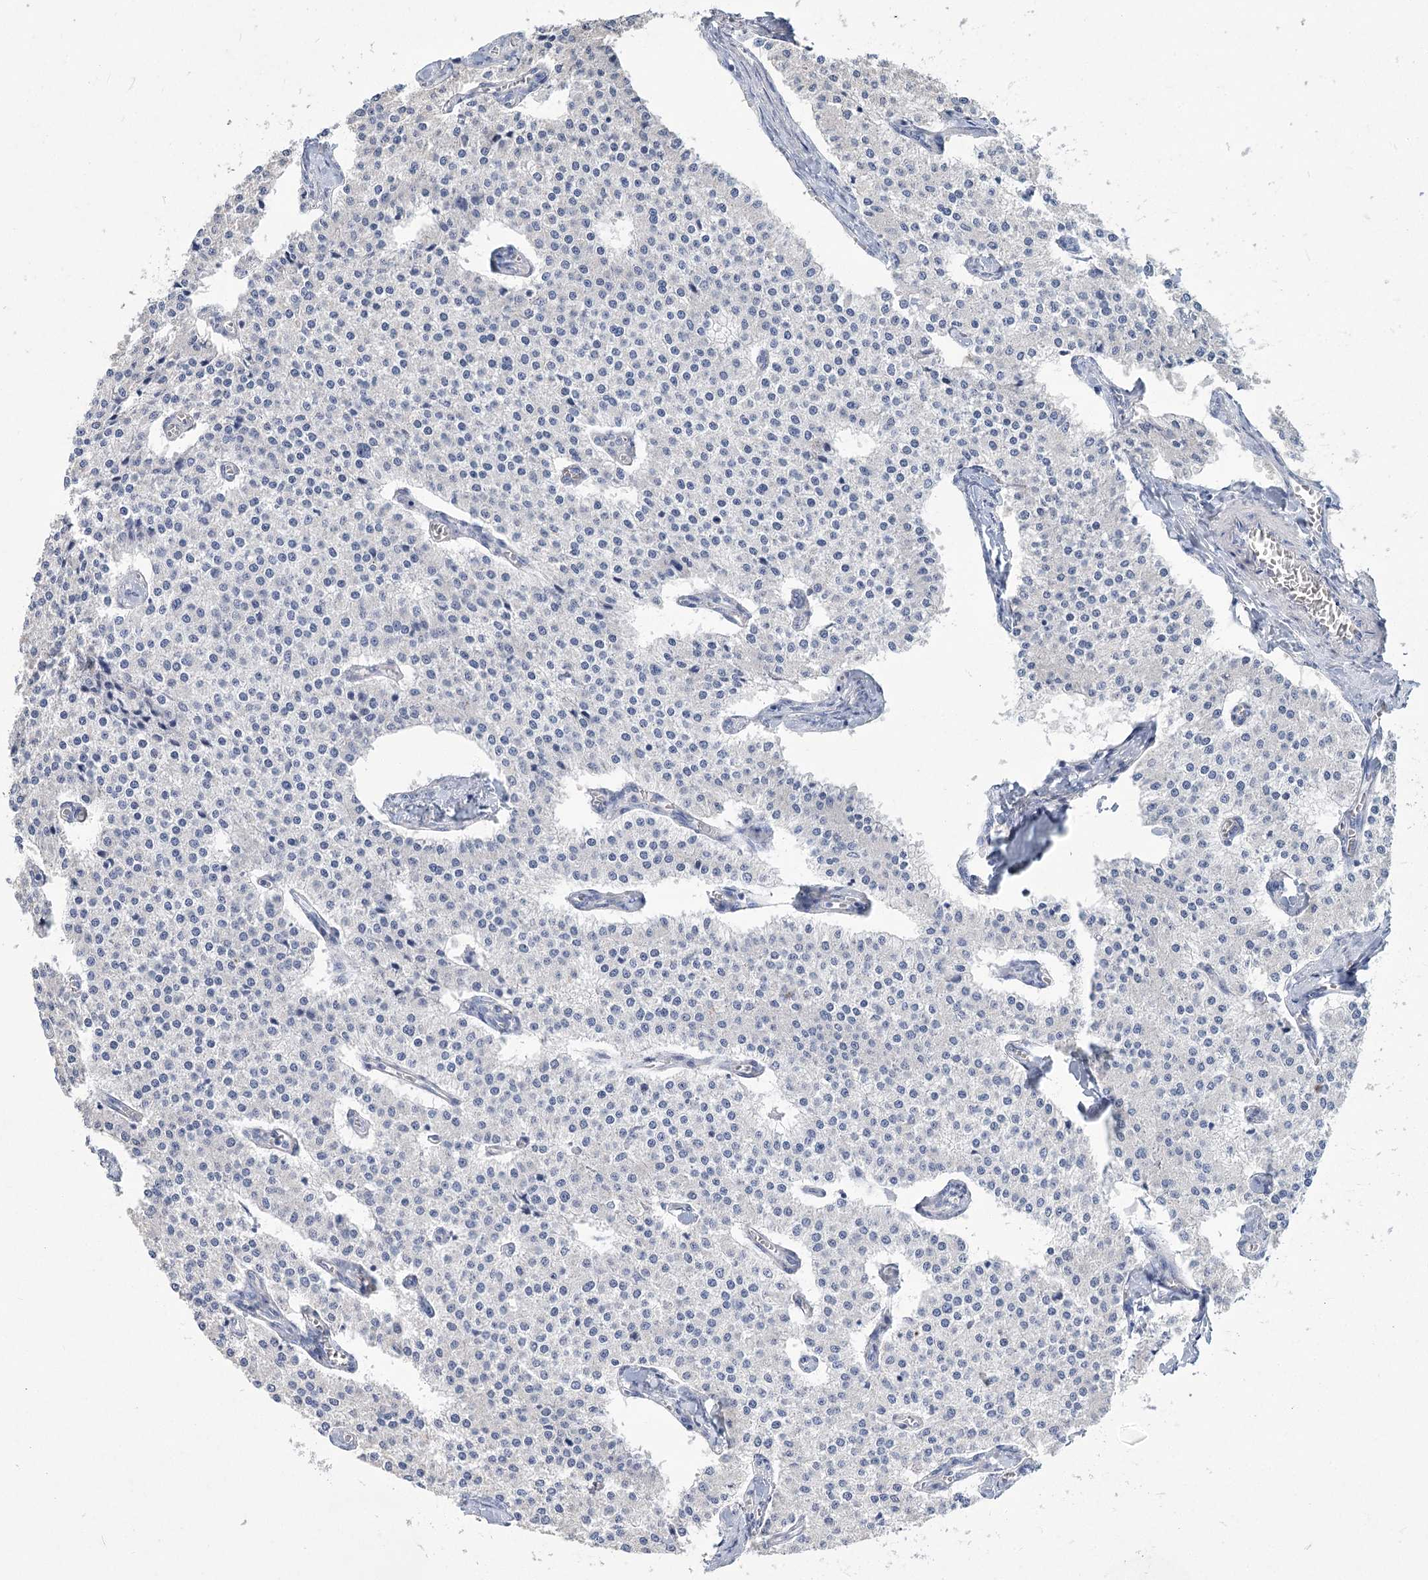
{"staining": {"intensity": "negative", "quantity": "none", "location": "none"}, "tissue": "carcinoid", "cell_type": "Tumor cells", "image_type": "cancer", "snomed": [{"axis": "morphology", "description": "Carcinoid, malignant, NOS"}, {"axis": "topography", "description": "Colon"}], "caption": "Histopathology image shows no significant protein staining in tumor cells of carcinoid (malignant). (IHC, brightfield microscopy, high magnification).", "gene": "SLC9A3", "patient": {"sex": "female", "age": 52}}